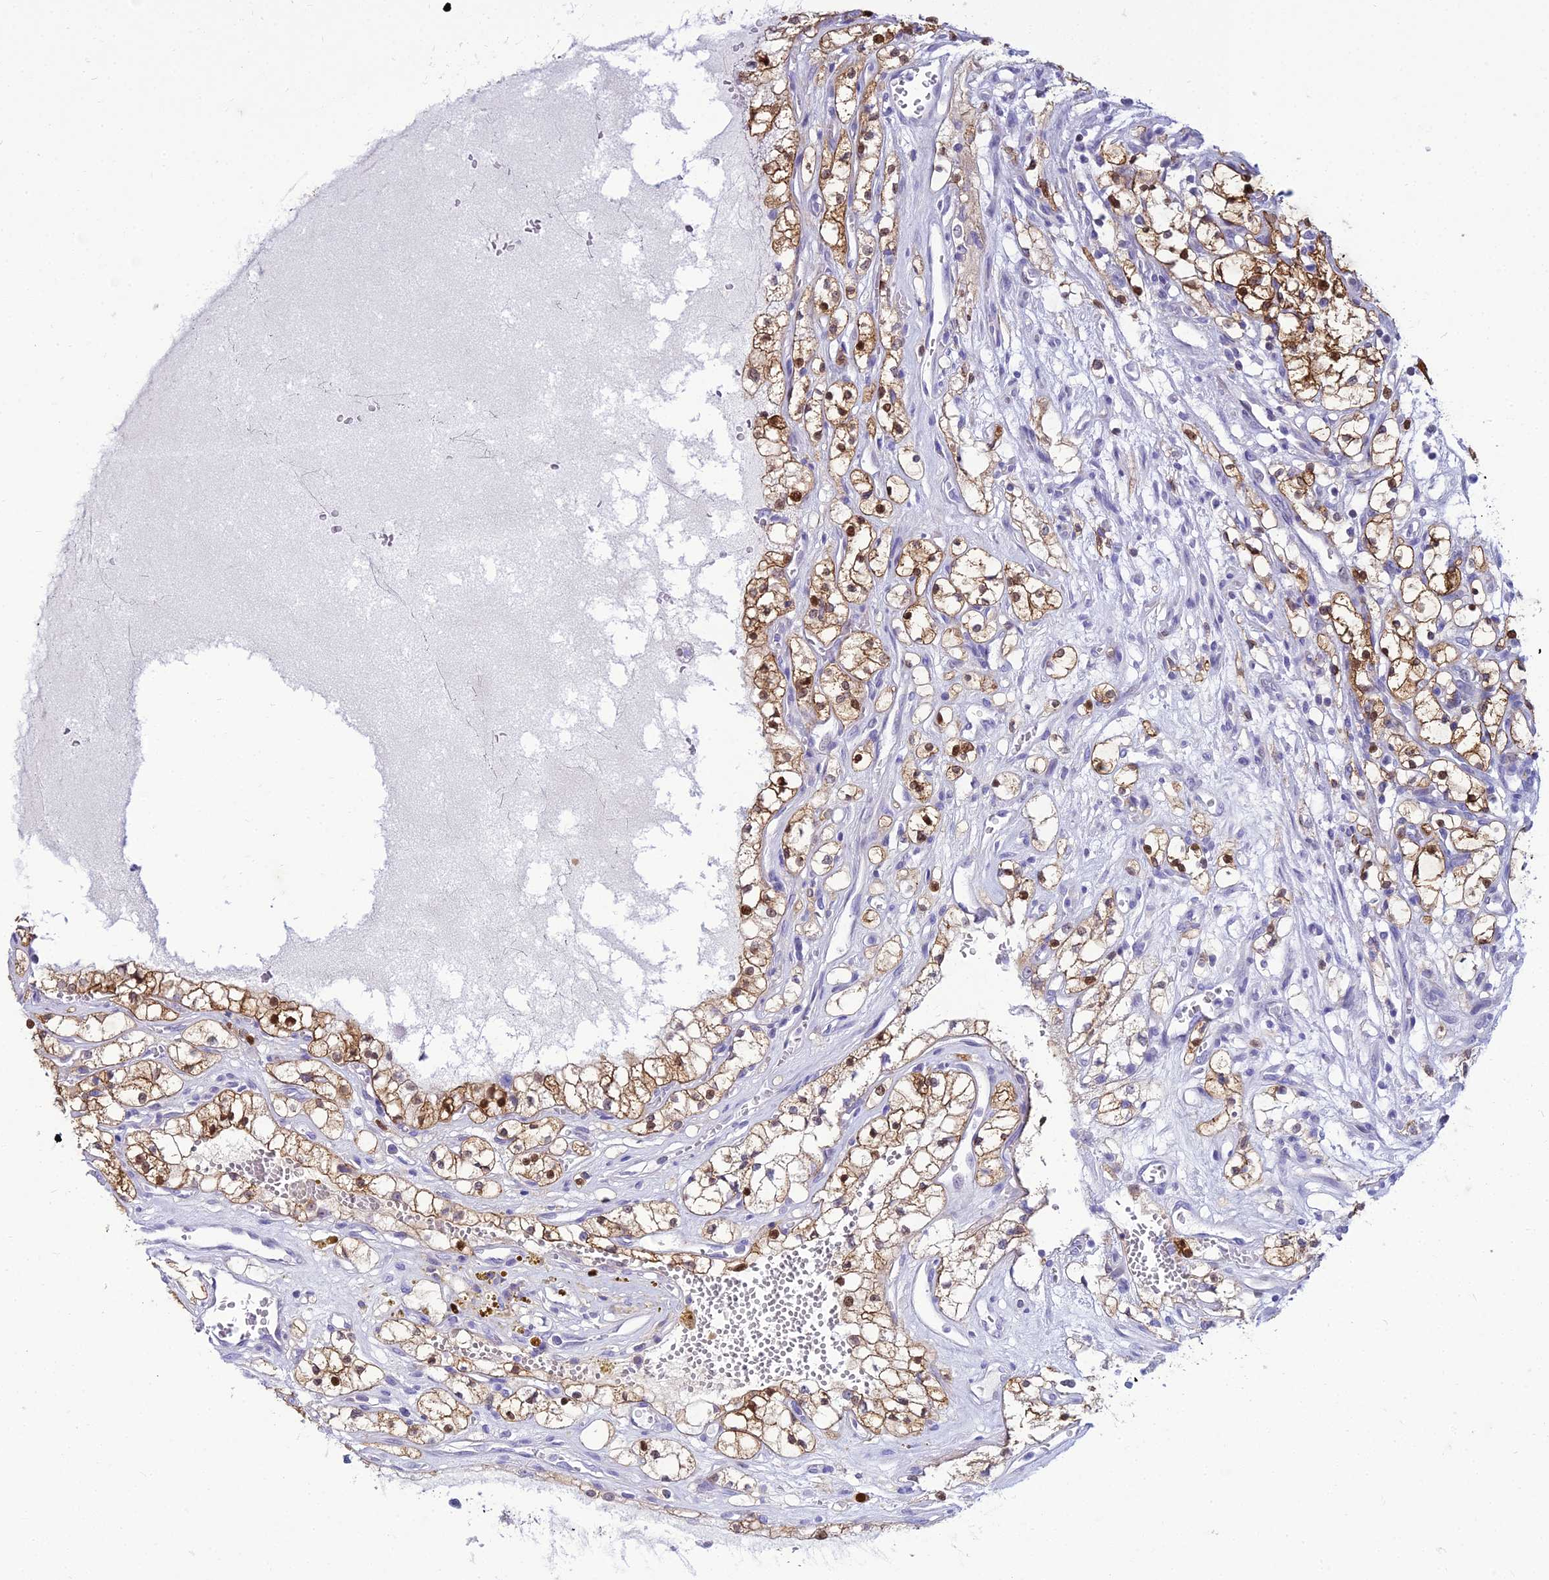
{"staining": {"intensity": "strong", "quantity": "25%-75%", "location": "cytoplasmic/membranous,nuclear"}, "tissue": "renal cancer", "cell_type": "Tumor cells", "image_type": "cancer", "snomed": [{"axis": "morphology", "description": "Adenocarcinoma, NOS"}, {"axis": "topography", "description": "Kidney"}], "caption": "Immunohistochemistry (IHC) of renal cancer (adenocarcinoma) displays high levels of strong cytoplasmic/membranous and nuclear positivity in about 25%-75% of tumor cells.", "gene": "ZMIZ1", "patient": {"sex": "female", "age": 69}}